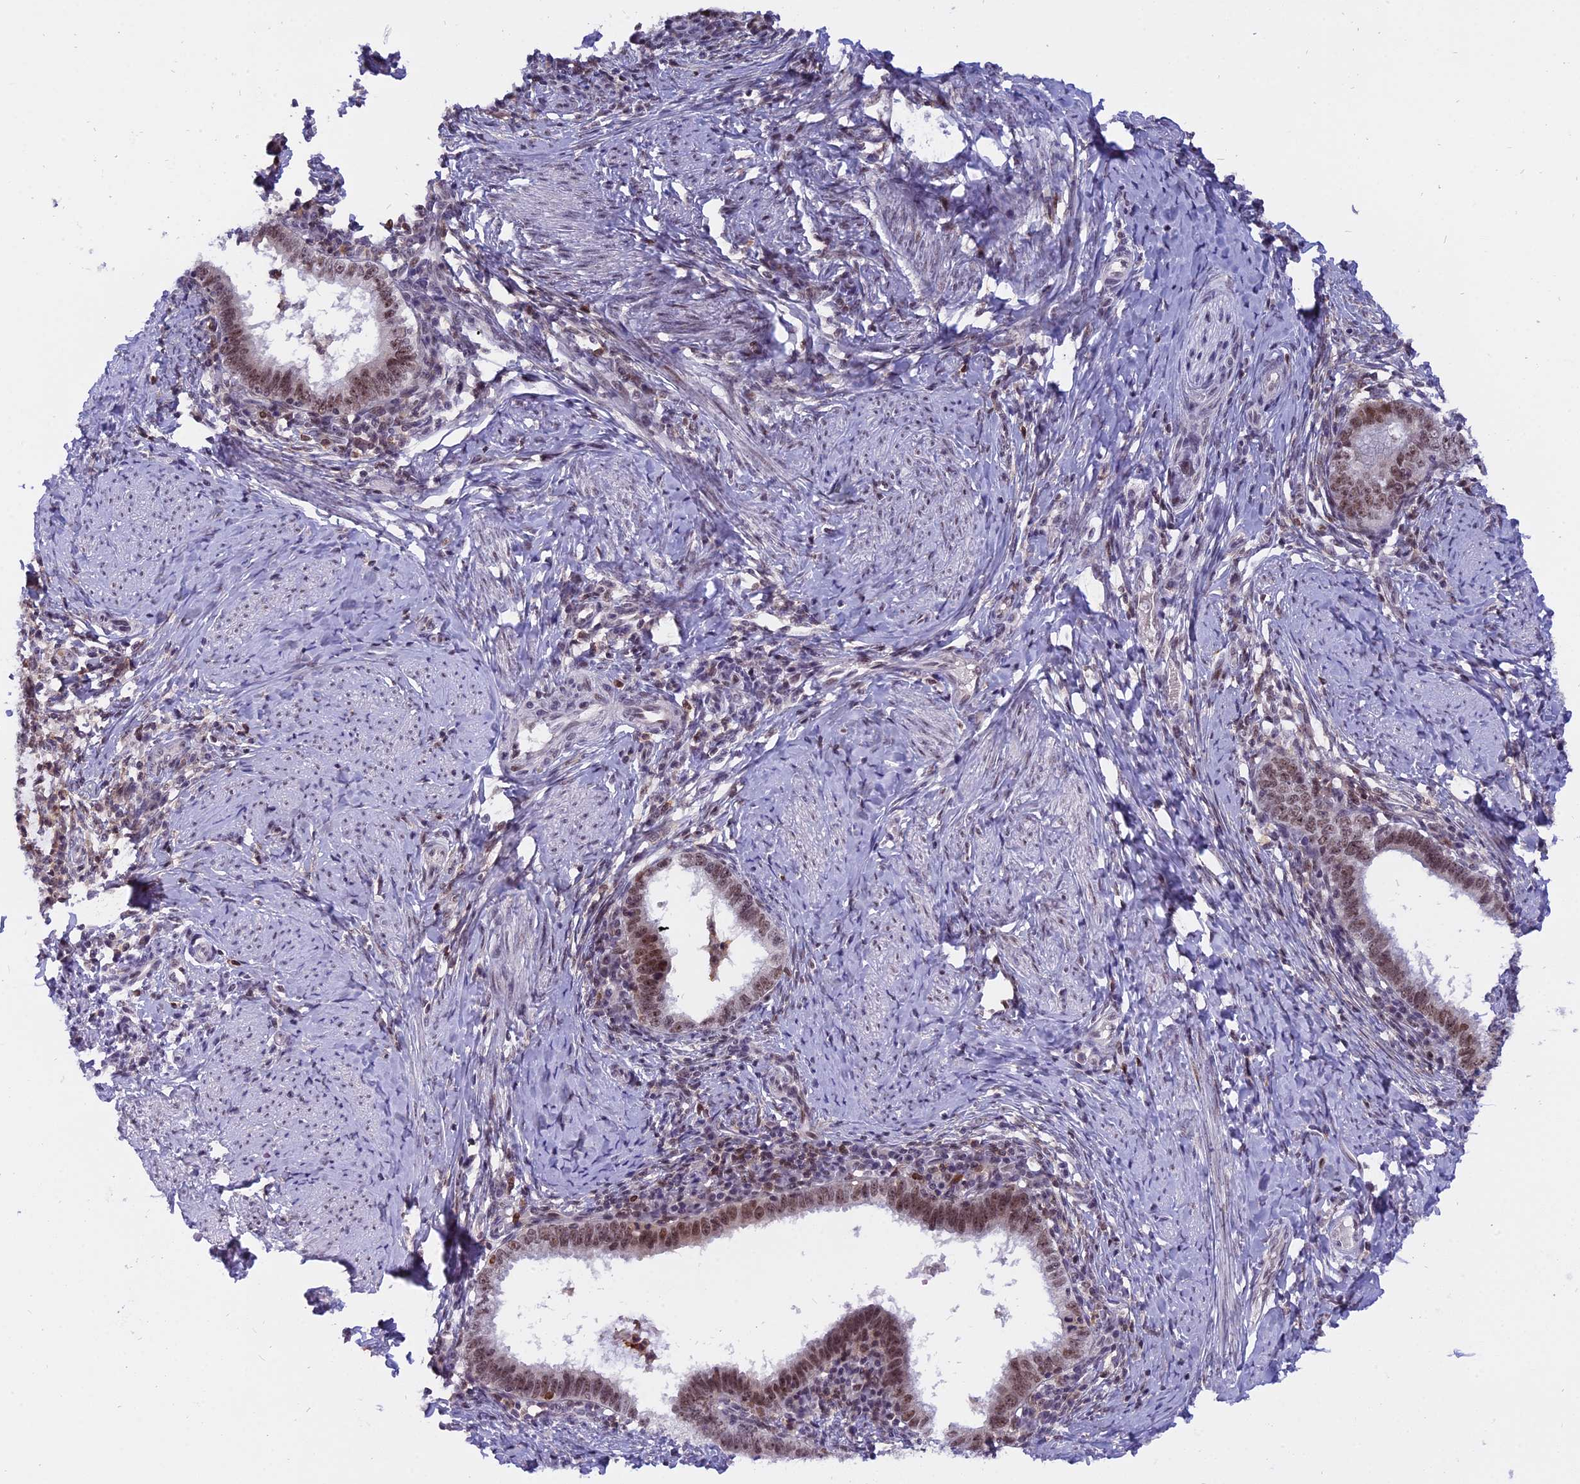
{"staining": {"intensity": "moderate", "quantity": ">75%", "location": "nuclear"}, "tissue": "cervical cancer", "cell_type": "Tumor cells", "image_type": "cancer", "snomed": [{"axis": "morphology", "description": "Adenocarcinoma, NOS"}, {"axis": "topography", "description": "Cervix"}], "caption": "About >75% of tumor cells in human cervical cancer (adenocarcinoma) show moderate nuclear protein expression as visualized by brown immunohistochemical staining.", "gene": "TADA3", "patient": {"sex": "female", "age": 36}}